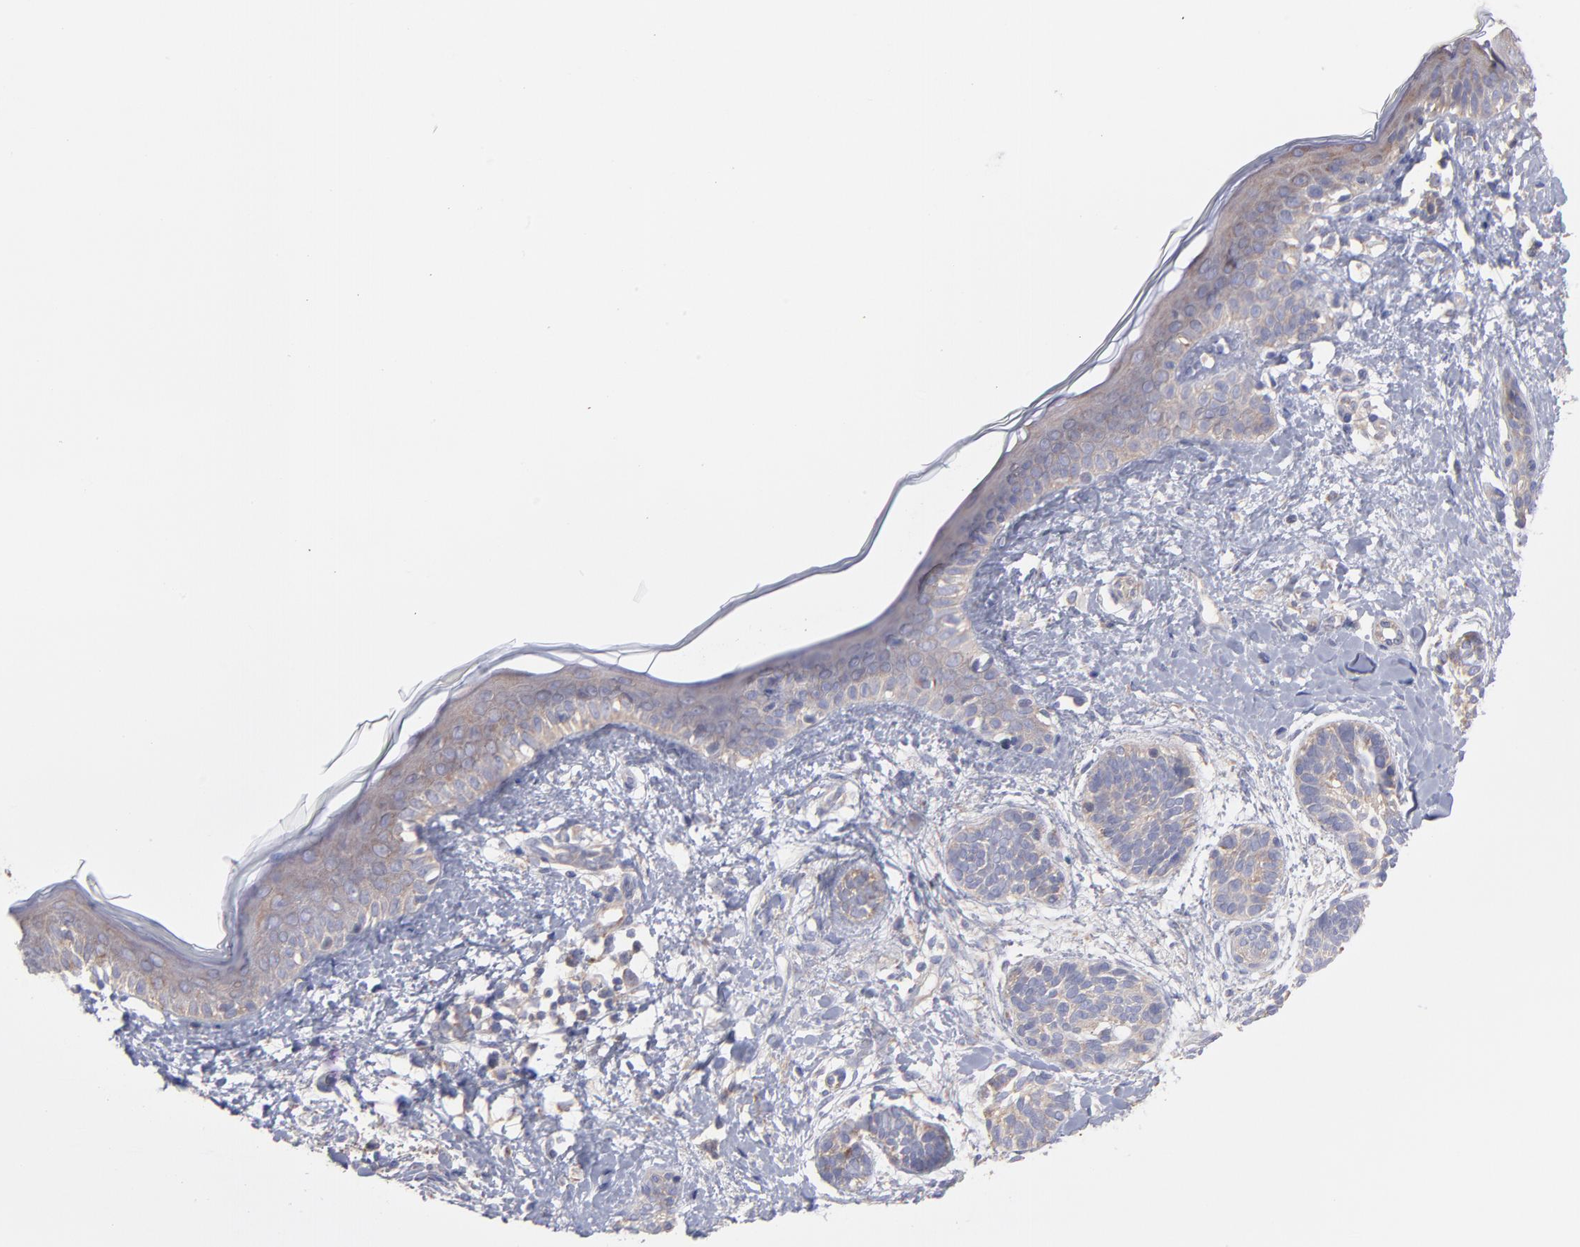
{"staining": {"intensity": "negative", "quantity": "none", "location": "none"}, "tissue": "skin cancer", "cell_type": "Tumor cells", "image_type": "cancer", "snomed": [{"axis": "morphology", "description": "Normal tissue, NOS"}, {"axis": "morphology", "description": "Basal cell carcinoma"}, {"axis": "topography", "description": "Skin"}], "caption": "Protein analysis of skin cancer displays no significant expression in tumor cells.", "gene": "RPLP0", "patient": {"sex": "male", "age": 63}}